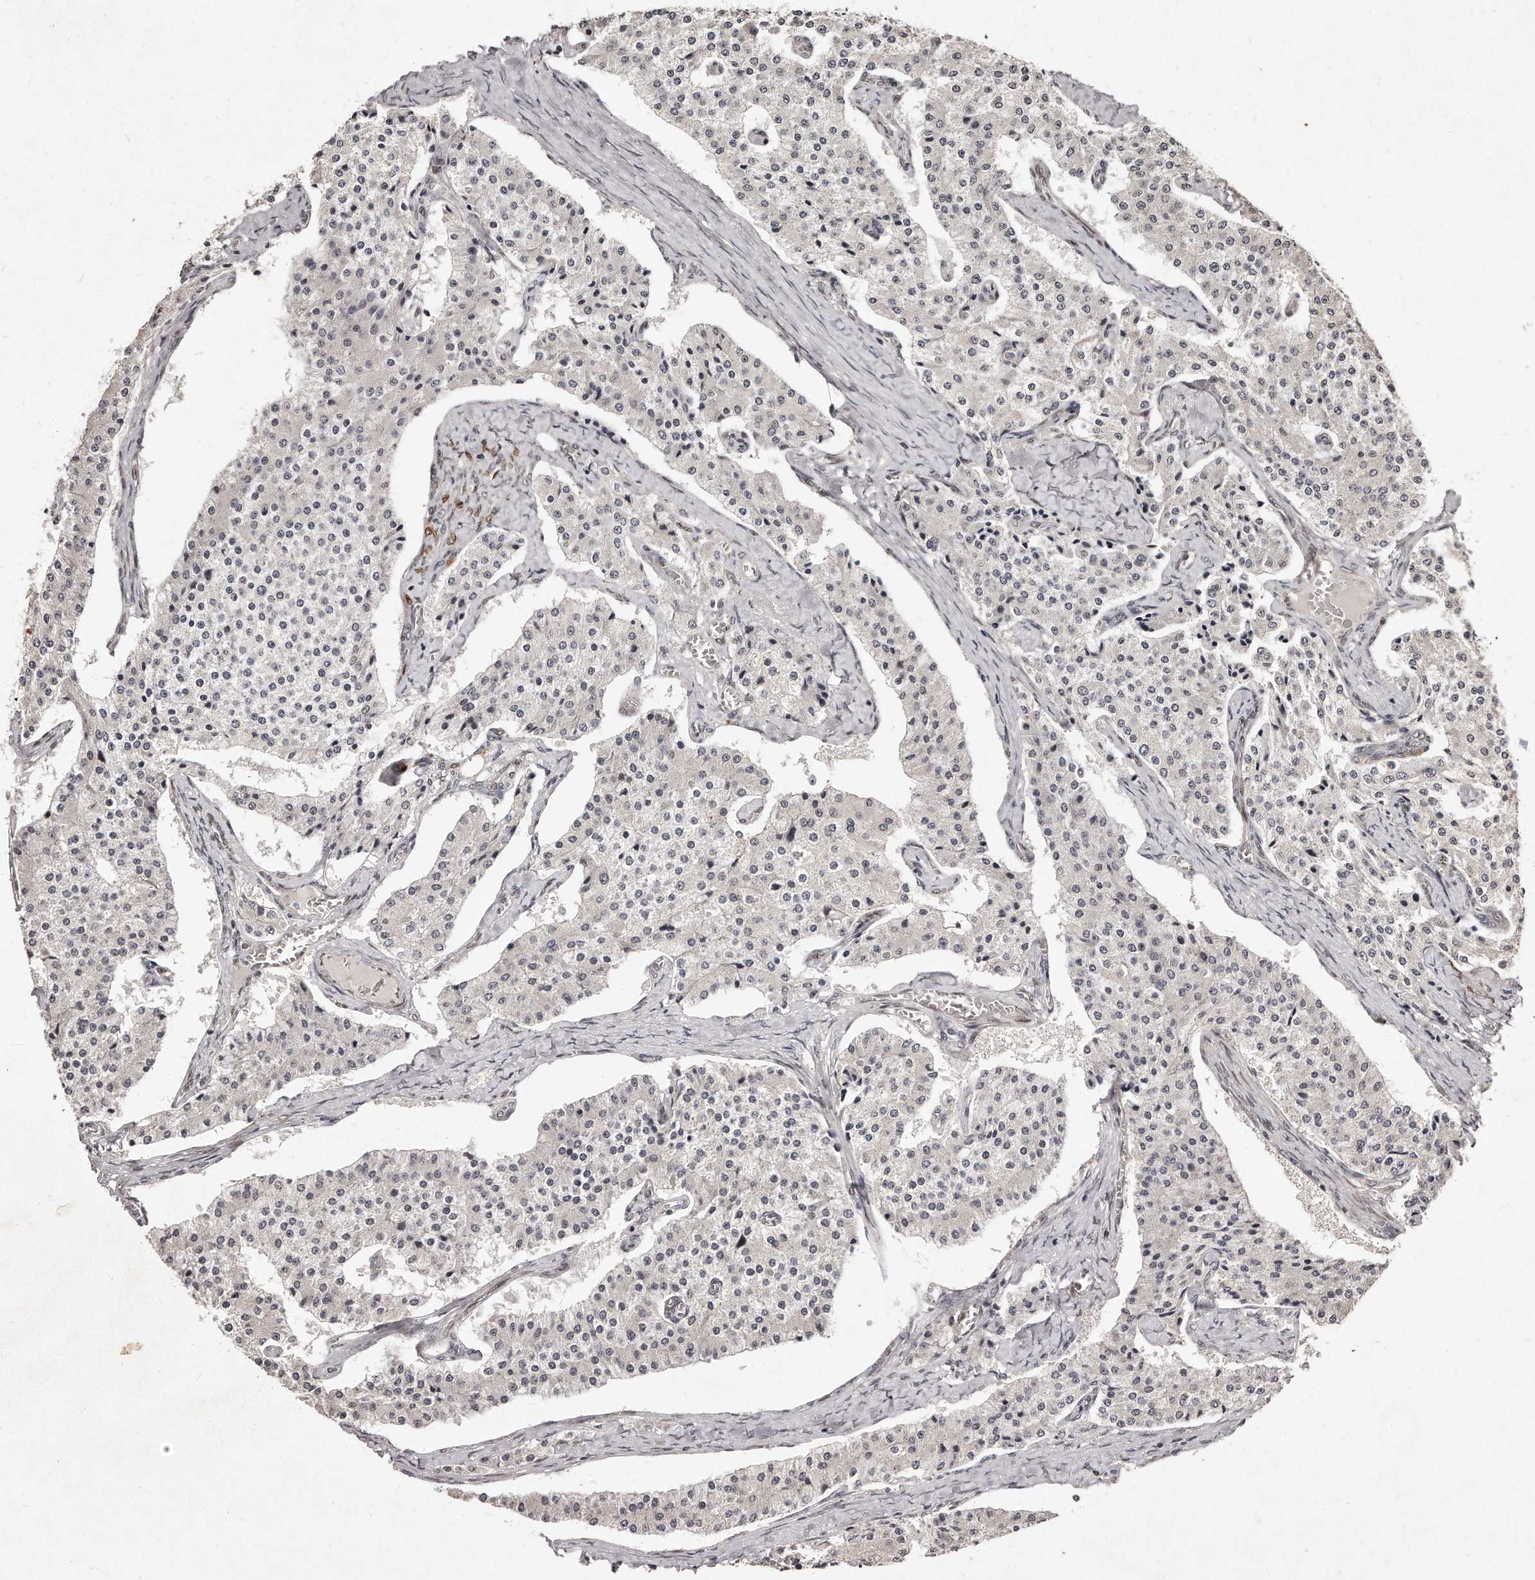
{"staining": {"intensity": "negative", "quantity": "none", "location": "none"}, "tissue": "carcinoid", "cell_type": "Tumor cells", "image_type": "cancer", "snomed": [{"axis": "morphology", "description": "Carcinoid, malignant, NOS"}, {"axis": "topography", "description": "Colon"}], "caption": "Immunohistochemical staining of human malignant carcinoid reveals no significant positivity in tumor cells.", "gene": "HASPIN", "patient": {"sex": "female", "age": 52}}